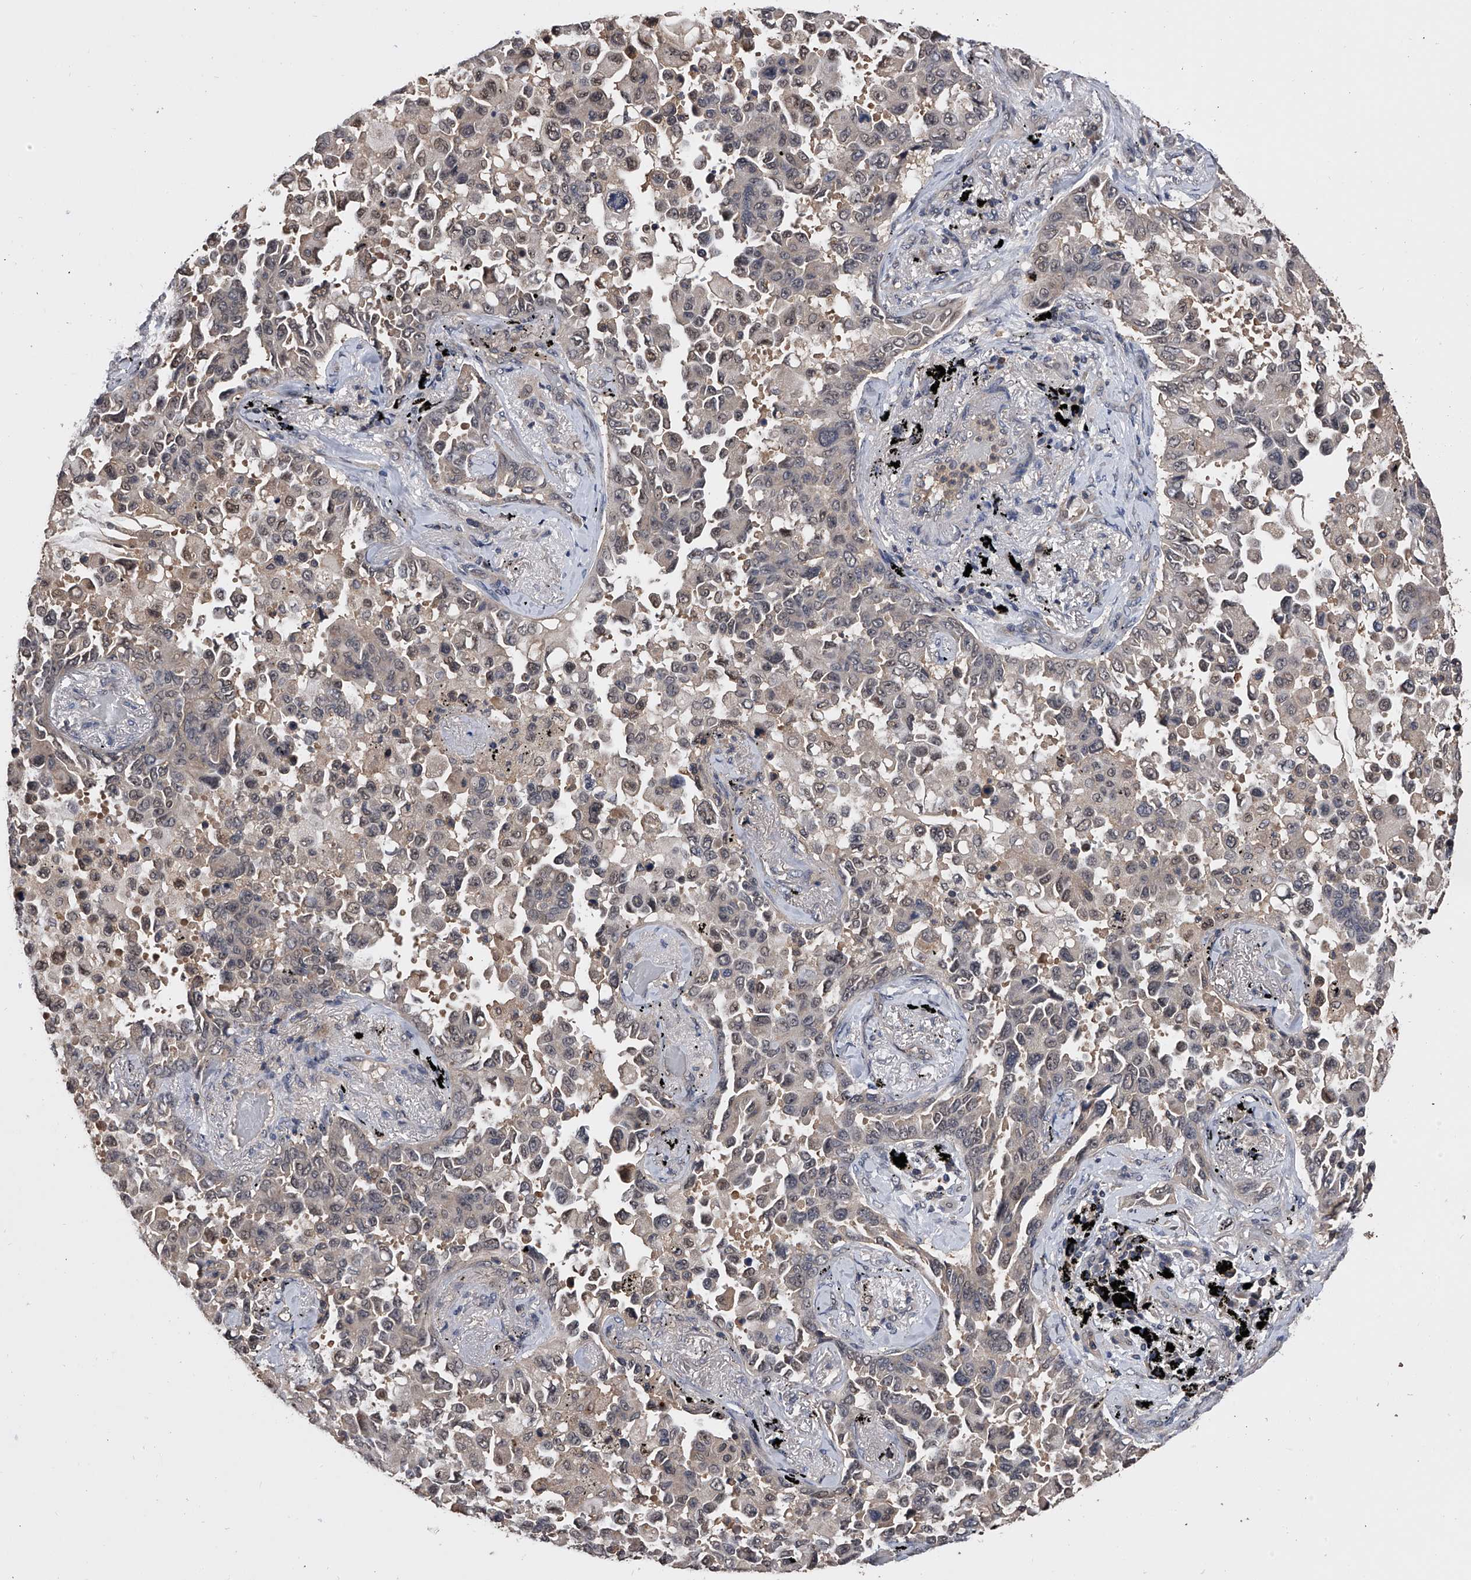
{"staining": {"intensity": "weak", "quantity": "<25%", "location": "nuclear"}, "tissue": "lung cancer", "cell_type": "Tumor cells", "image_type": "cancer", "snomed": [{"axis": "morphology", "description": "Adenocarcinoma, NOS"}, {"axis": "topography", "description": "Lung"}], "caption": "The micrograph exhibits no staining of tumor cells in lung adenocarcinoma.", "gene": "EFCAB7", "patient": {"sex": "female", "age": 67}}